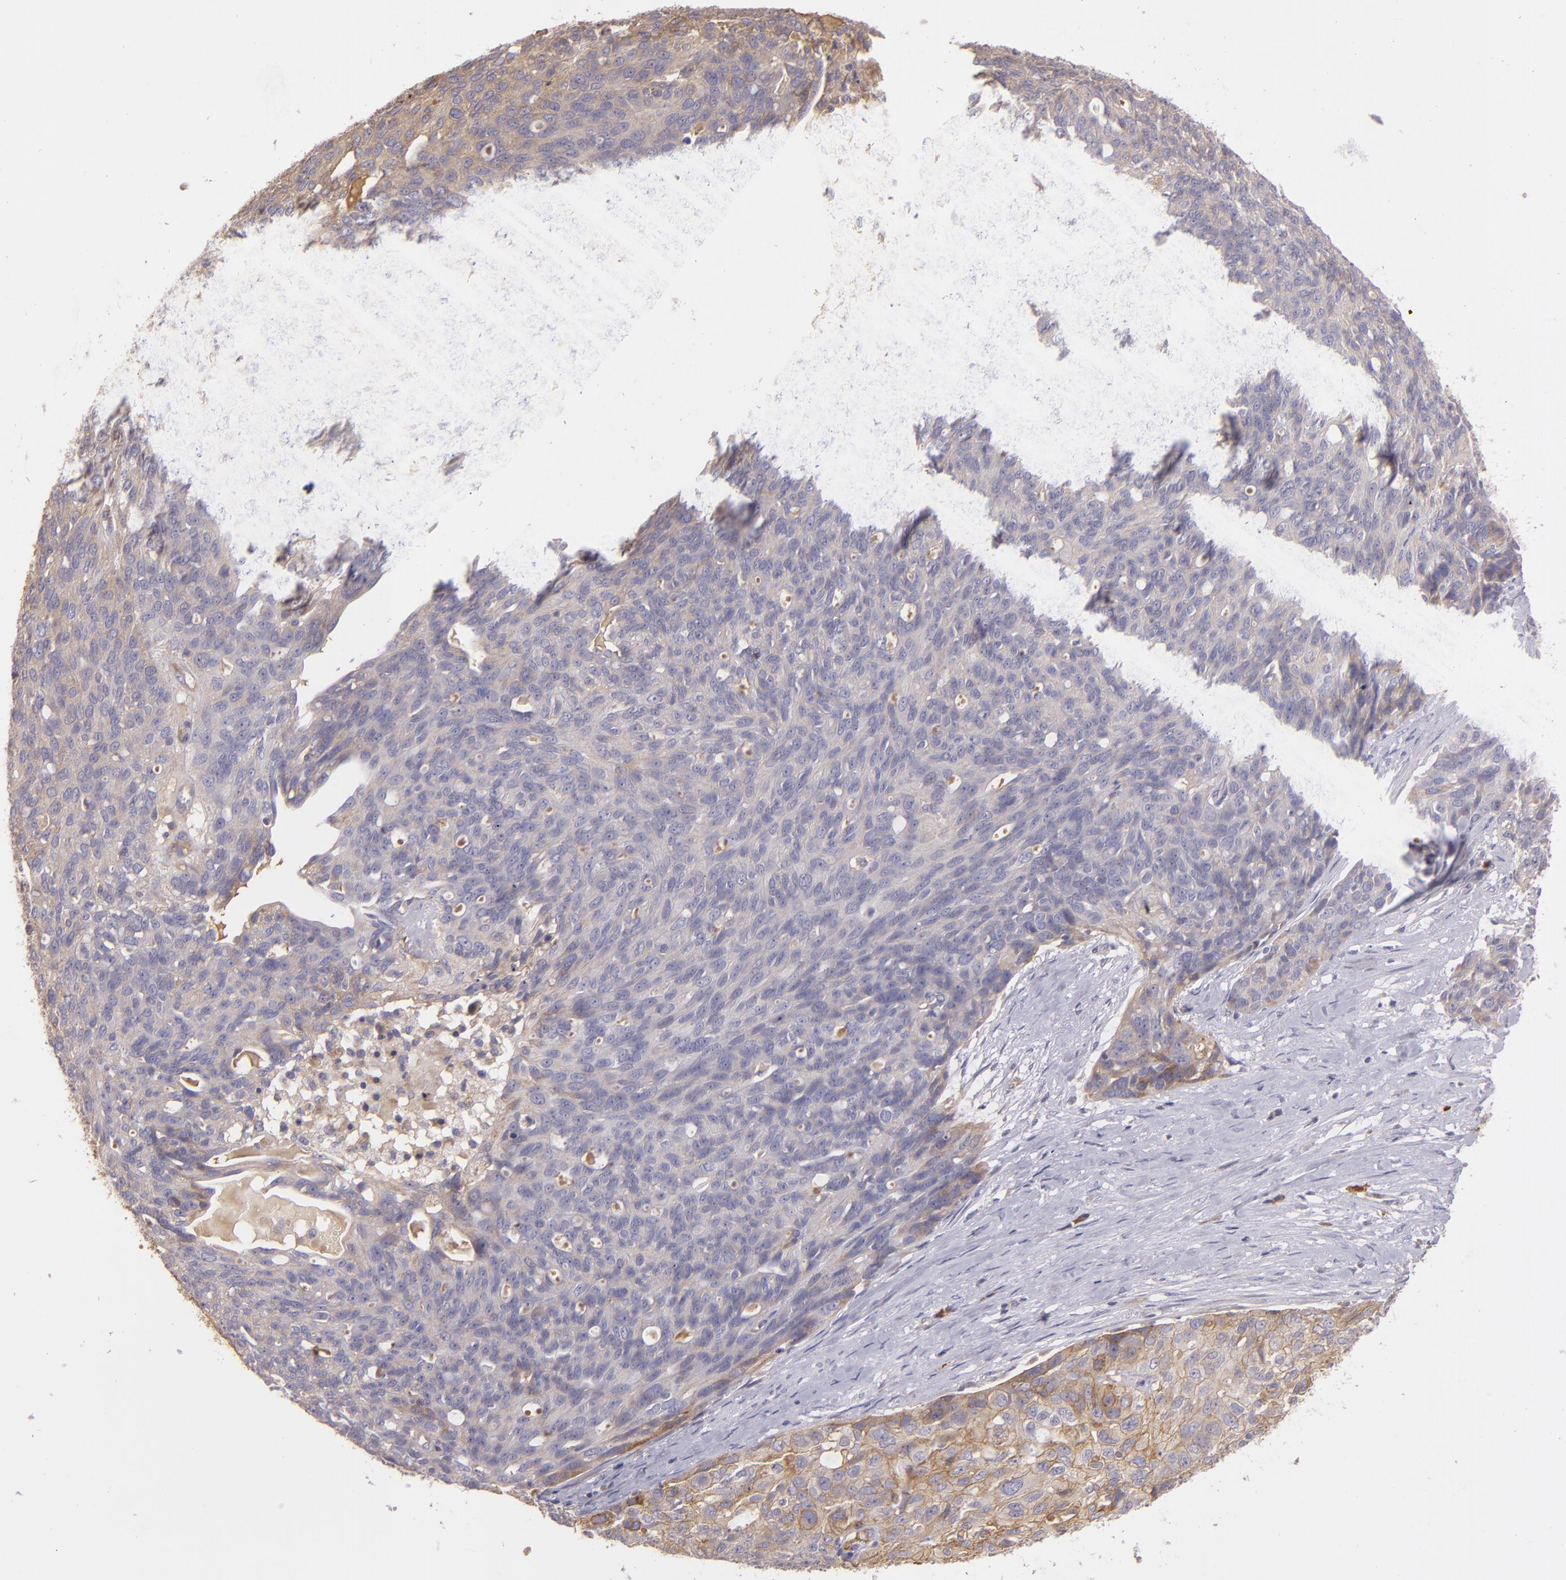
{"staining": {"intensity": "weak", "quantity": ">75%", "location": "cytoplasmic/membranous"}, "tissue": "ovarian cancer", "cell_type": "Tumor cells", "image_type": "cancer", "snomed": [{"axis": "morphology", "description": "Carcinoma, endometroid"}, {"axis": "topography", "description": "Ovary"}], "caption": "Ovarian endometroid carcinoma stained for a protein (brown) displays weak cytoplasmic/membranous positive staining in approximately >75% of tumor cells.", "gene": "ECE1", "patient": {"sex": "female", "age": 60}}